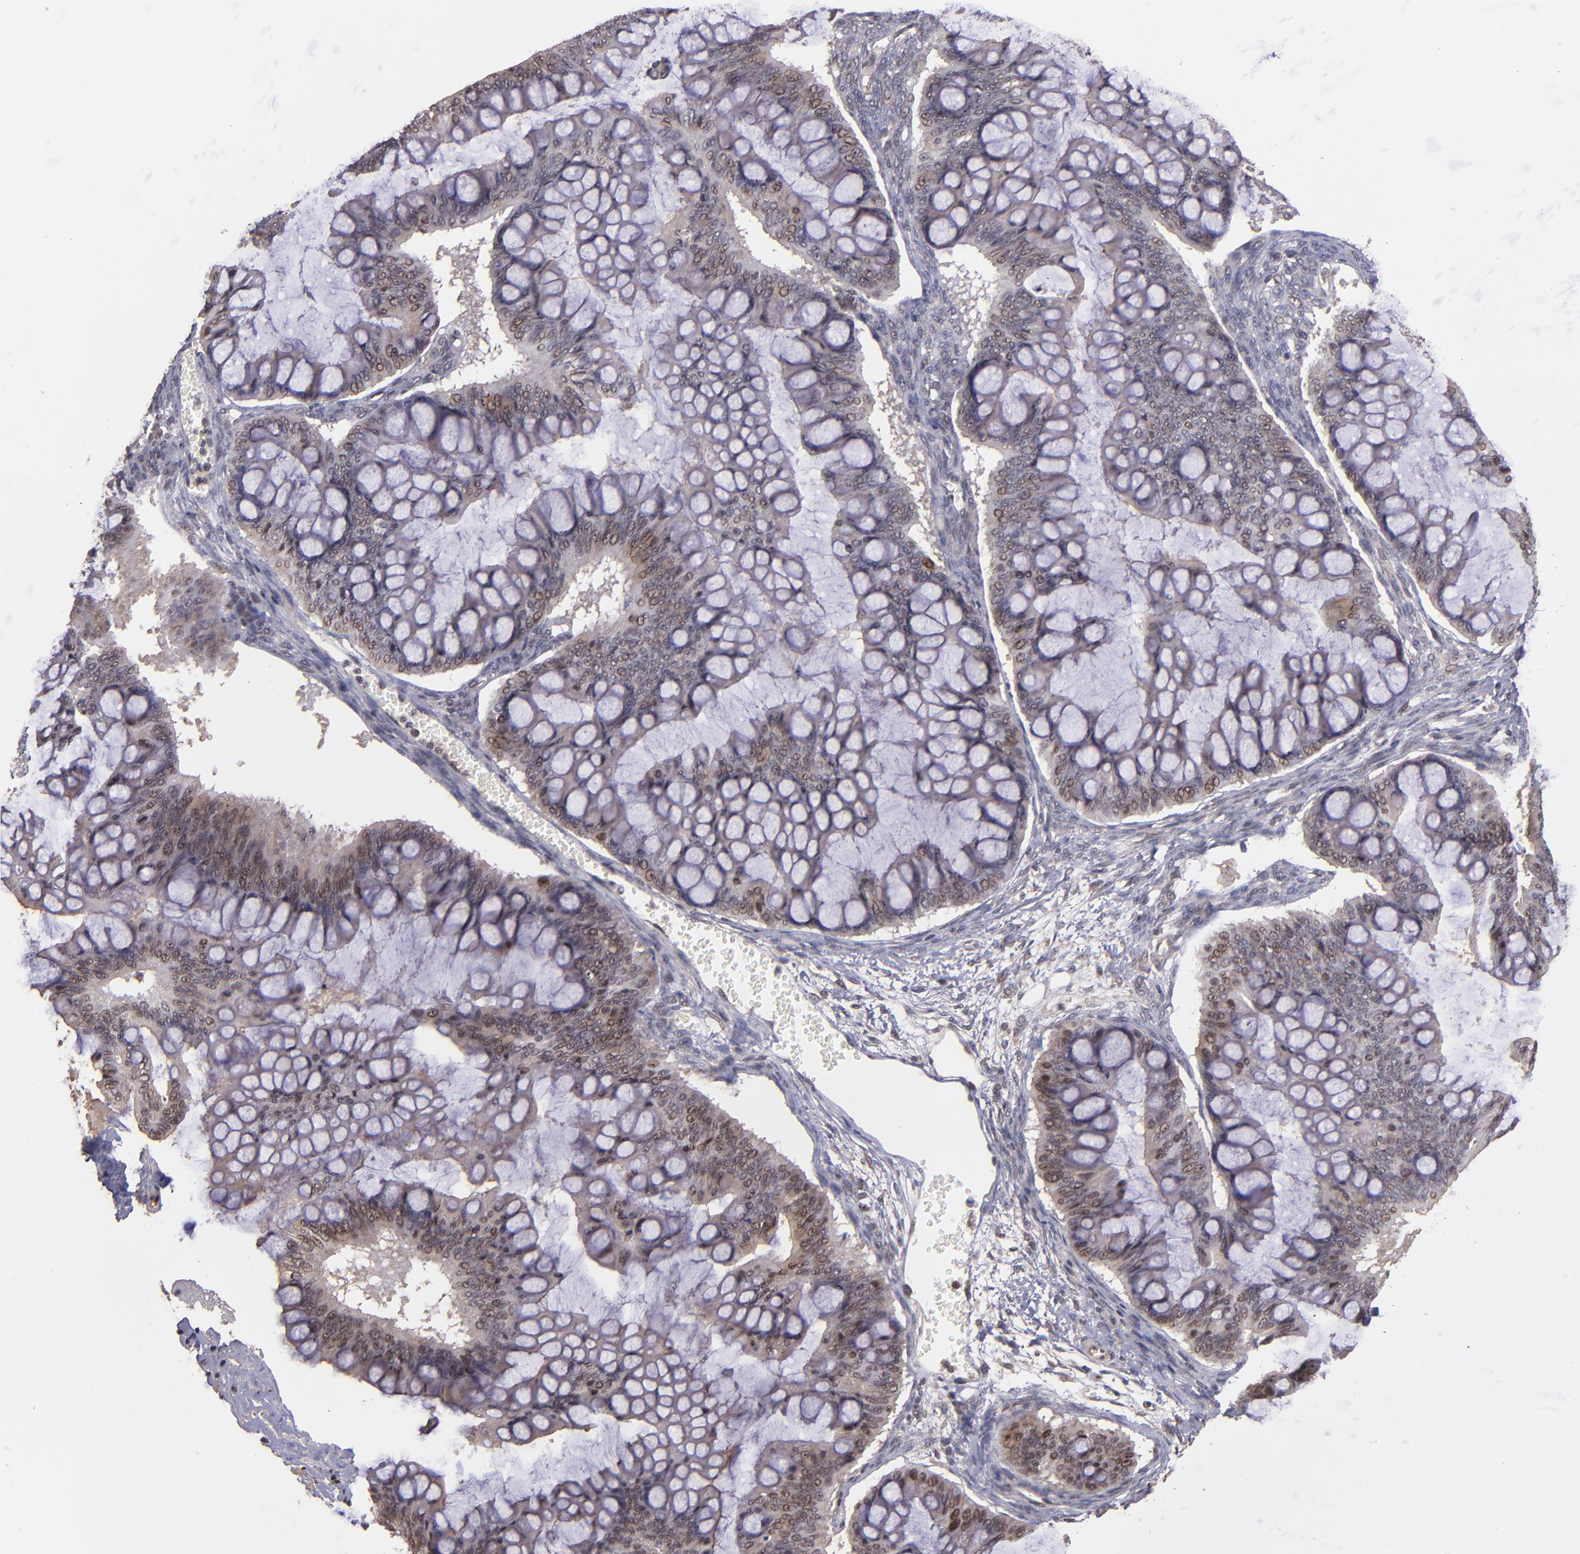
{"staining": {"intensity": "moderate", "quantity": "25%-75%", "location": "nuclear"}, "tissue": "ovarian cancer", "cell_type": "Tumor cells", "image_type": "cancer", "snomed": [{"axis": "morphology", "description": "Cystadenocarcinoma, mucinous, NOS"}, {"axis": "topography", "description": "Ovary"}], "caption": "IHC (DAB (3,3'-diaminobenzidine)) staining of ovarian cancer (mucinous cystadenocarcinoma) shows moderate nuclear protein staining in about 25%-75% of tumor cells.", "gene": "ABHD12B", "patient": {"sex": "female", "age": 73}}